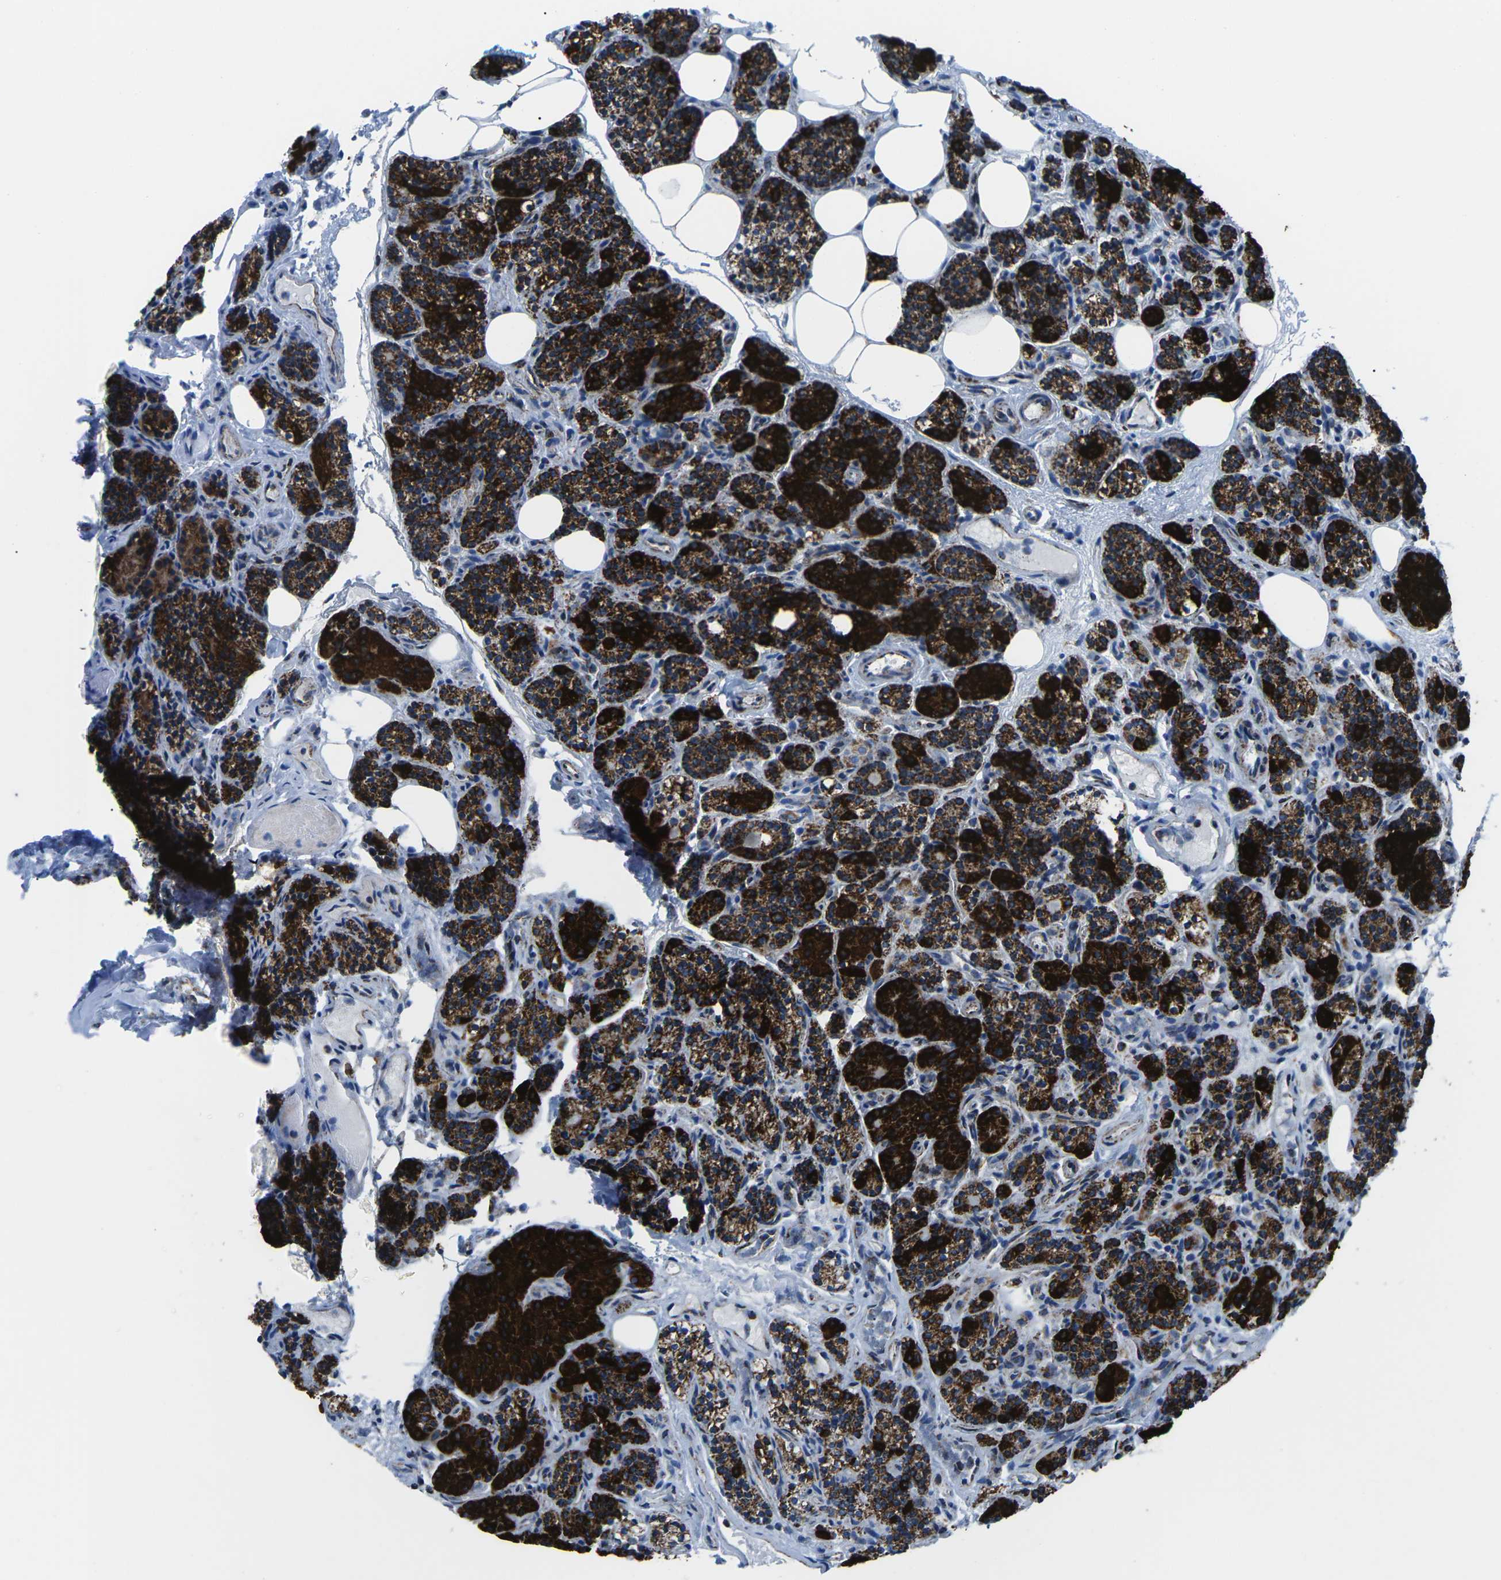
{"staining": {"intensity": "strong", "quantity": ">75%", "location": "cytoplasmic/membranous"}, "tissue": "parathyroid gland", "cell_type": "Glandular cells", "image_type": "normal", "snomed": [{"axis": "morphology", "description": "Normal tissue, NOS"}, {"axis": "morphology", "description": "Adenoma, NOS"}, {"axis": "topography", "description": "Parathyroid gland"}], "caption": "Parathyroid gland stained with IHC demonstrates strong cytoplasmic/membranous staining in approximately >75% of glandular cells.", "gene": "MT", "patient": {"sex": "female", "age": 74}}